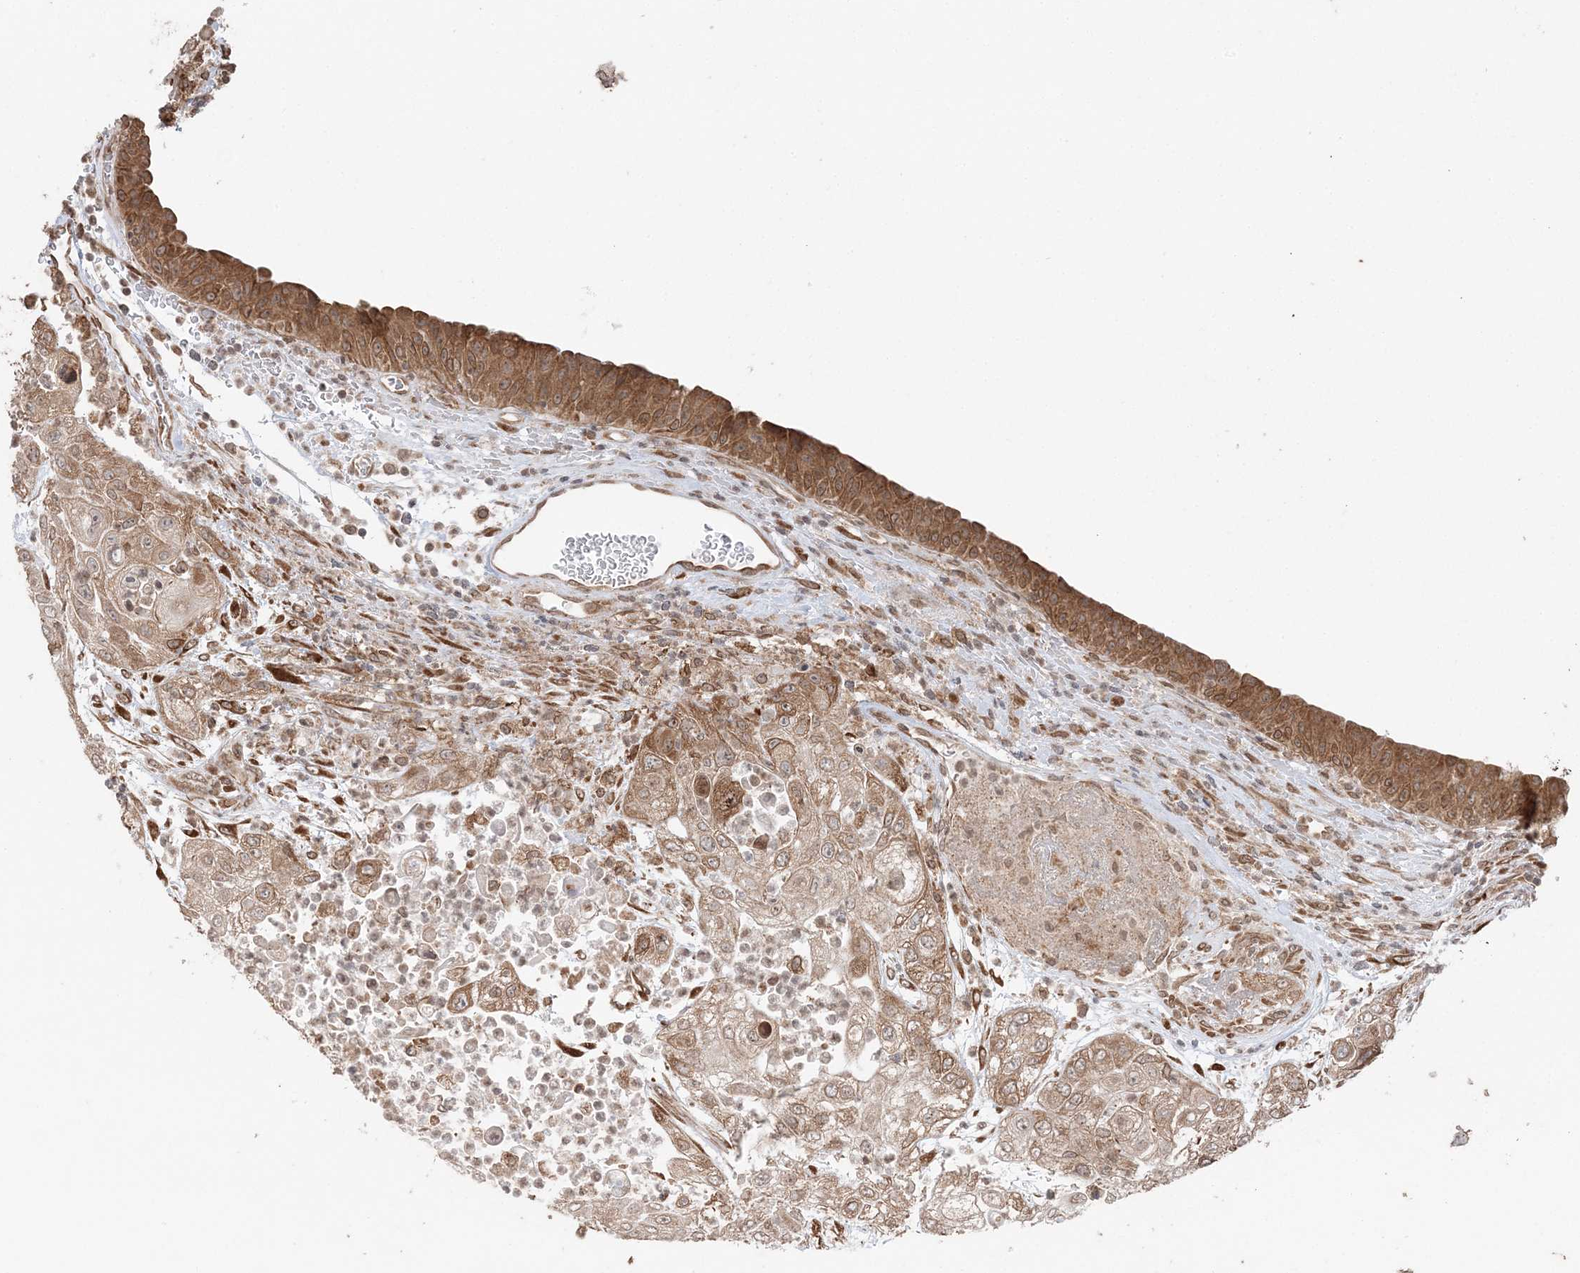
{"staining": {"intensity": "weak", "quantity": ">75%", "location": "cytoplasmic/membranous"}, "tissue": "urothelial cancer", "cell_type": "Tumor cells", "image_type": "cancer", "snomed": [{"axis": "morphology", "description": "Urothelial carcinoma, High grade"}, {"axis": "topography", "description": "Urinary bladder"}], "caption": "Weak cytoplasmic/membranous protein positivity is identified in about >75% of tumor cells in urothelial cancer.", "gene": "TMED10", "patient": {"sex": "female", "age": 79}}